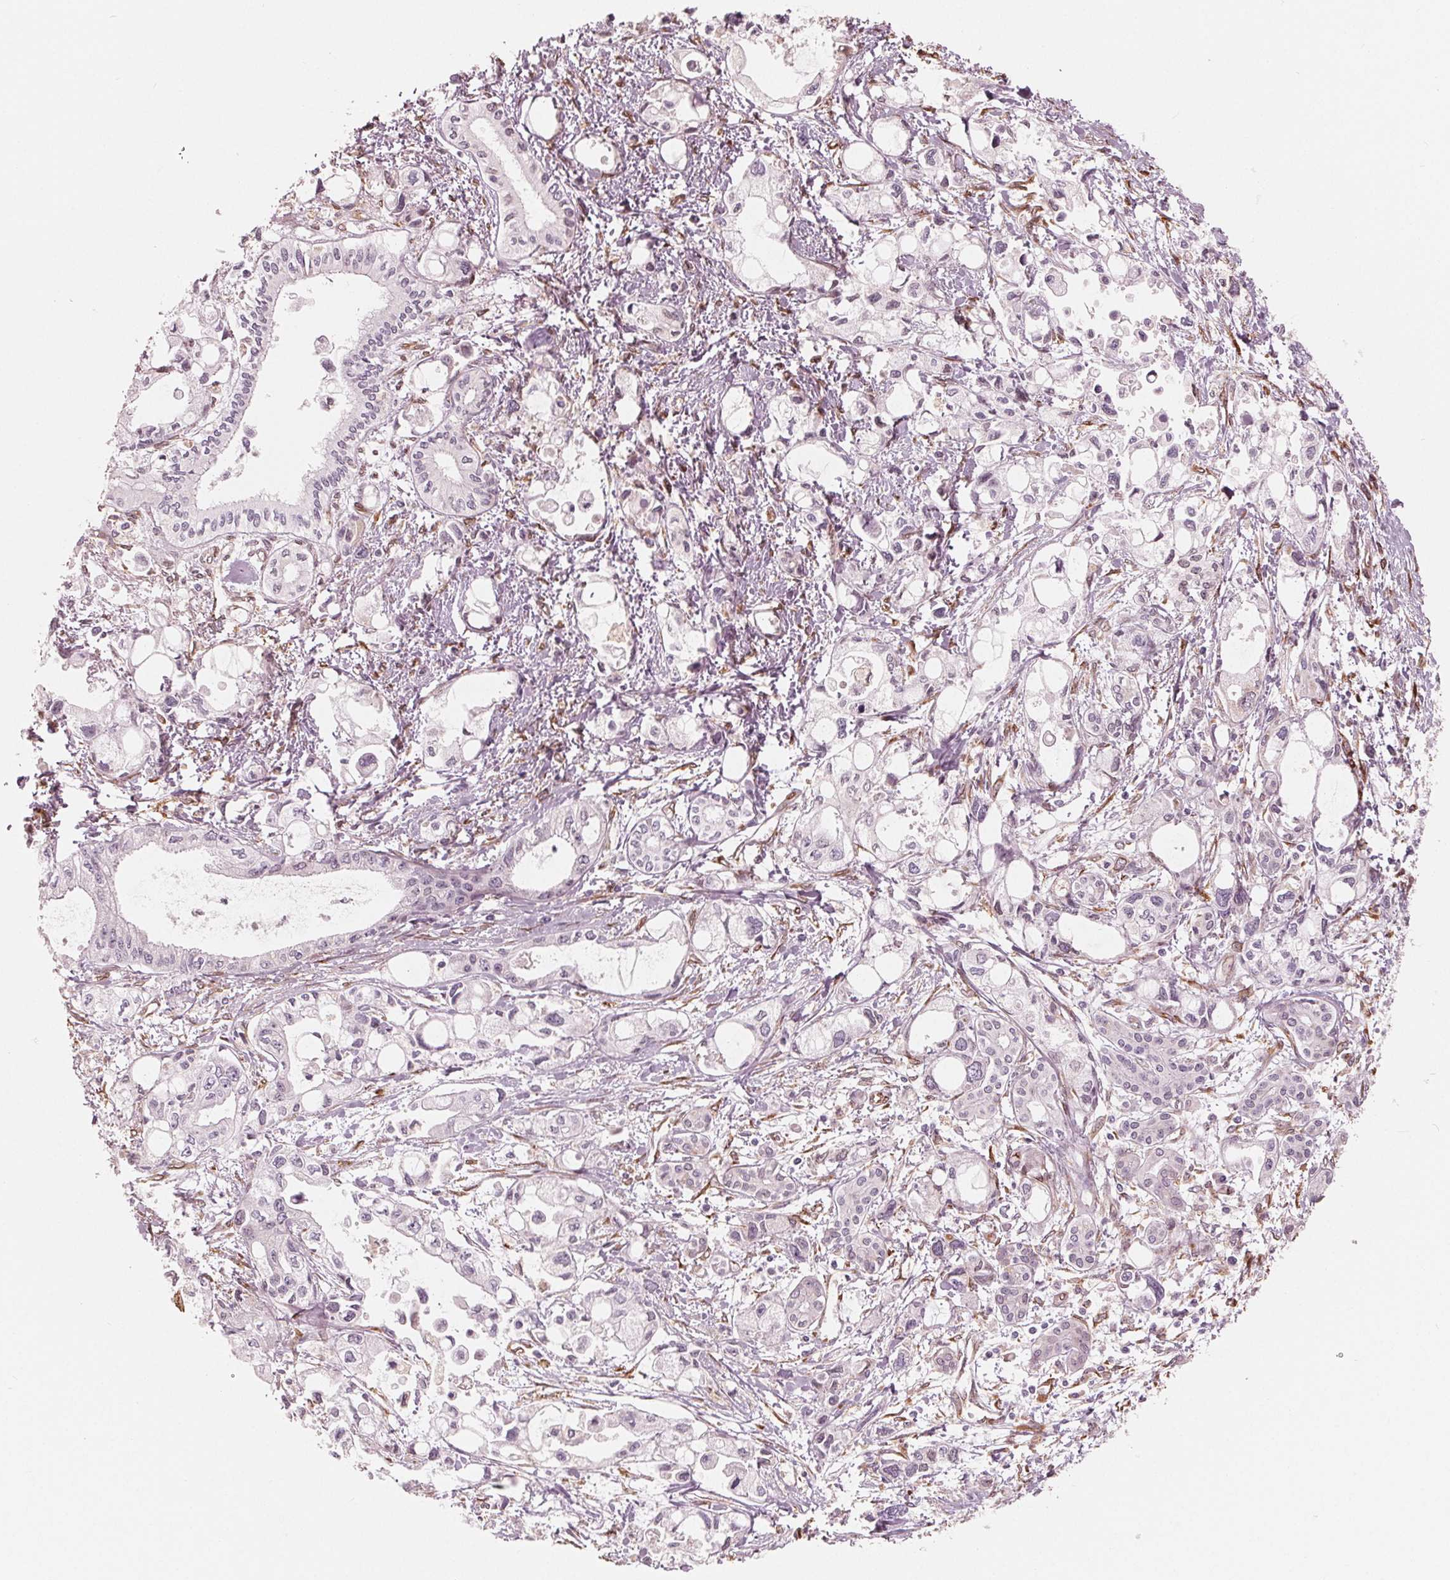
{"staining": {"intensity": "negative", "quantity": "none", "location": "none"}, "tissue": "pancreatic cancer", "cell_type": "Tumor cells", "image_type": "cancer", "snomed": [{"axis": "morphology", "description": "Adenocarcinoma, NOS"}, {"axis": "topography", "description": "Pancreas"}], "caption": "There is no significant staining in tumor cells of pancreatic cancer (adenocarcinoma).", "gene": "IKBIP", "patient": {"sex": "female", "age": 61}}